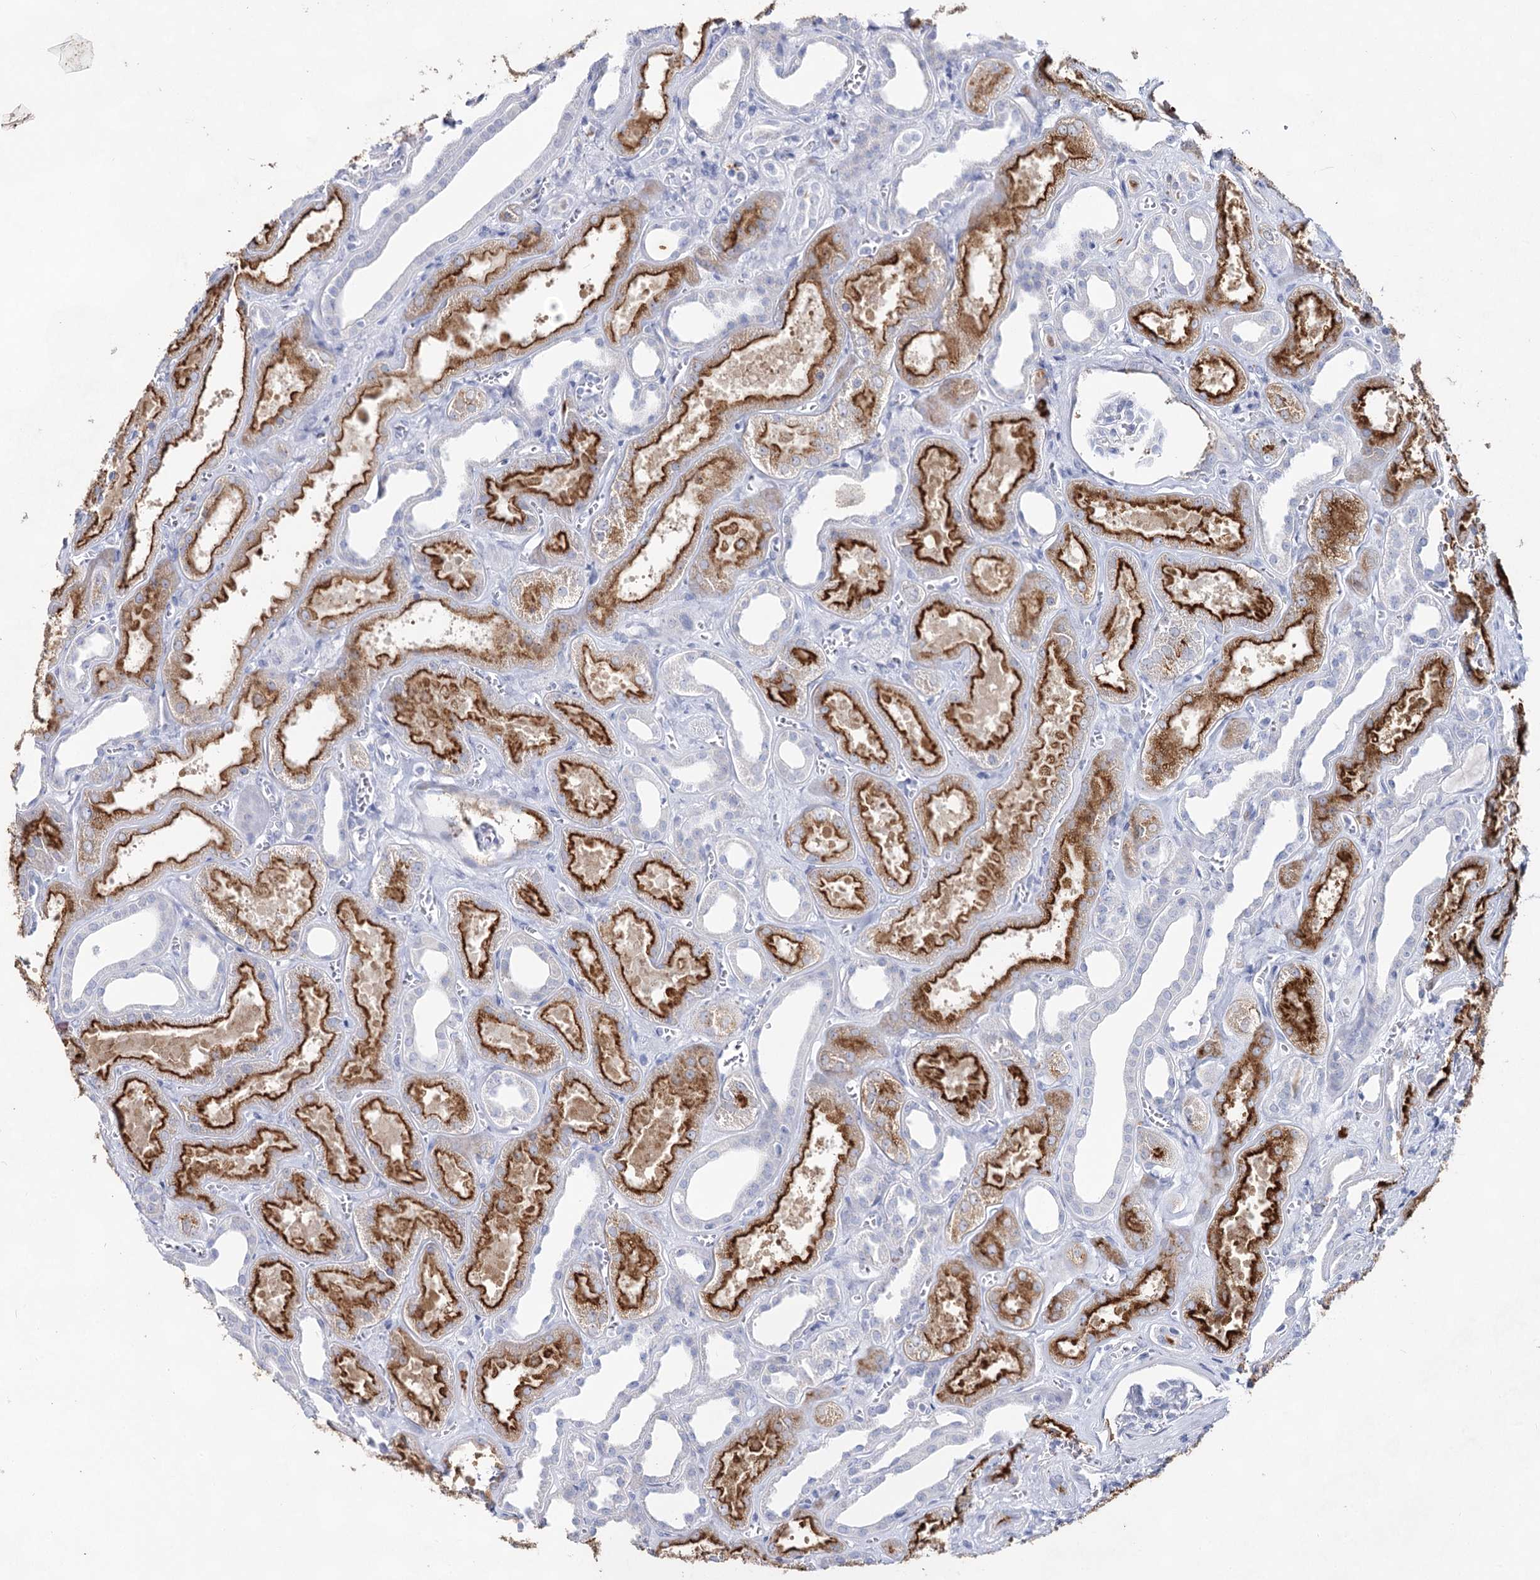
{"staining": {"intensity": "negative", "quantity": "none", "location": "none"}, "tissue": "kidney", "cell_type": "Cells in glomeruli", "image_type": "normal", "snomed": [{"axis": "morphology", "description": "Normal tissue, NOS"}, {"axis": "morphology", "description": "Adenocarcinoma, NOS"}, {"axis": "topography", "description": "Kidney"}], "caption": "This photomicrograph is of benign kidney stained with immunohistochemistry to label a protein in brown with the nuclei are counter-stained blue. There is no staining in cells in glomeruli.", "gene": "CCDC73", "patient": {"sex": "female", "age": 68}}